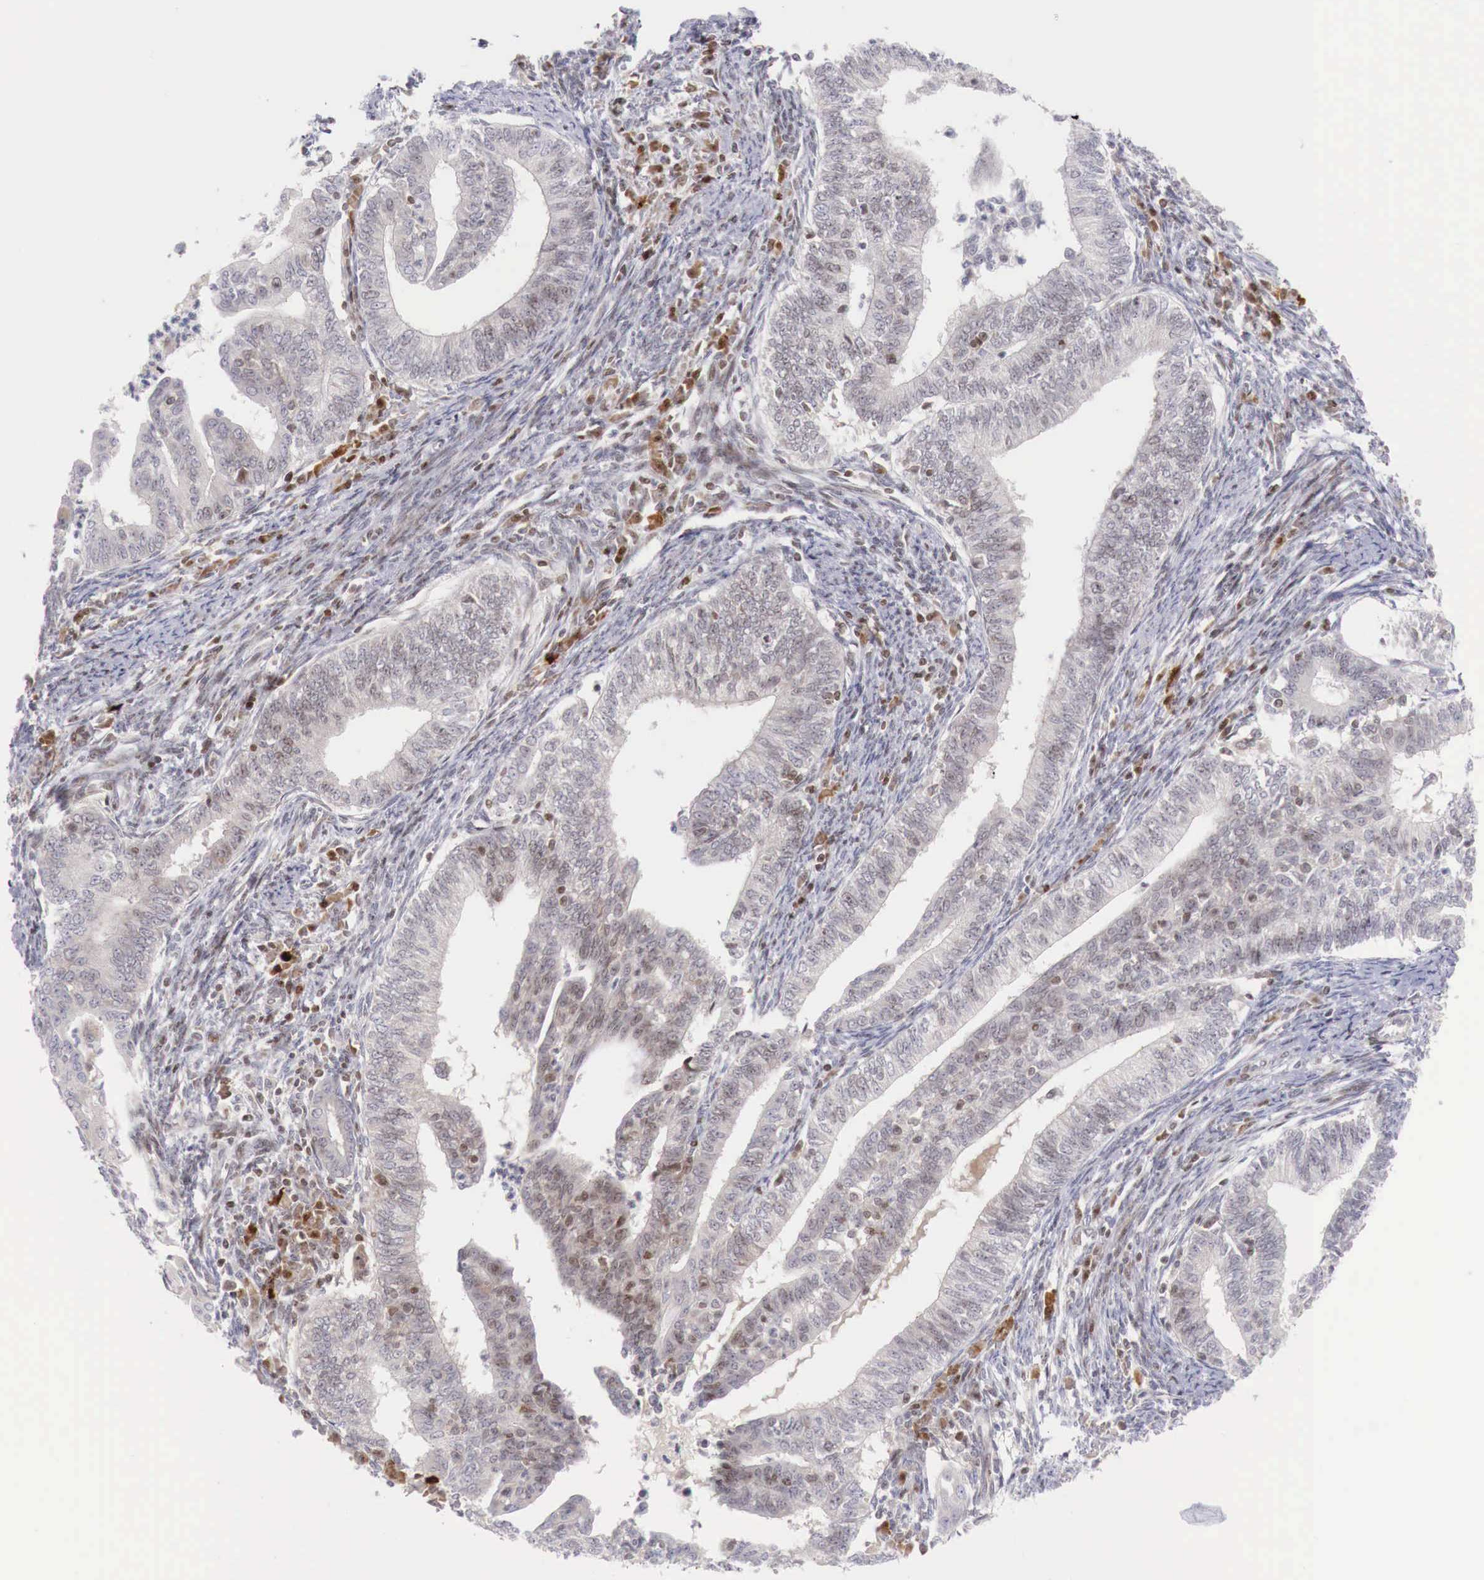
{"staining": {"intensity": "weak", "quantity": ">75%", "location": "cytoplasmic/membranous"}, "tissue": "endometrial cancer", "cell_type": "Tumor cells", "image_type": "cancer", "snomed": [{"axis": "morphology", "description": "Adenocarcinoma, NOS"}, {"axis": "topography", "description": "Endometrium"}], "caption": "A high-resolution micrograph shows IHC staining of adenocarcinoma (endometrial), which exhibits weak cytoplasmic/membranous expression in about >75% of tumor cells.", "gene": "CLCN5", "patient": {"sex": "female", "age": 66}}